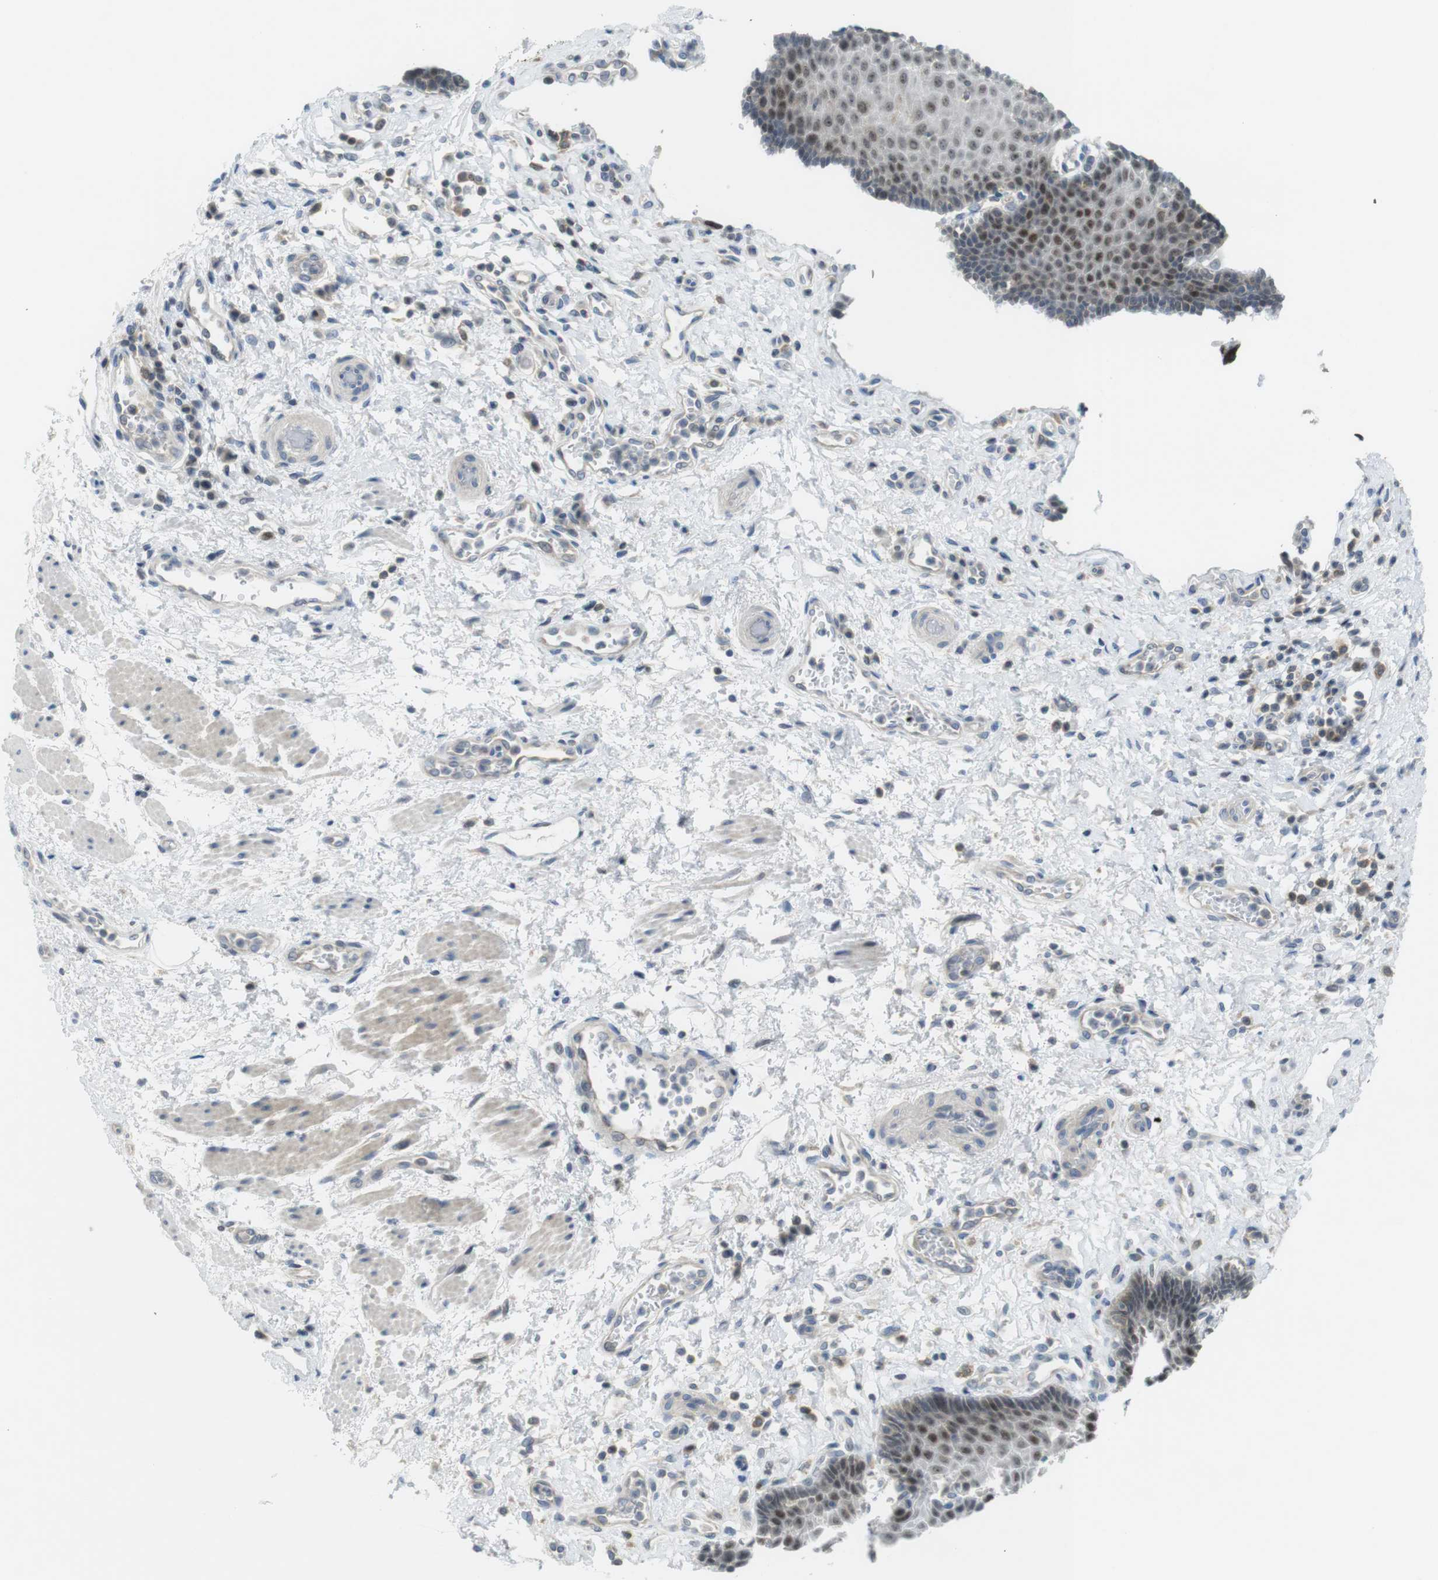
{"staining": {"intensity": "moderate", "quantity": ">75%", "location": "nuclear"}, "tissue": "esophagus", "cell_type": "Squamous epithelial cells", "image_type": "normal", "snomed": [{"axis": "morphology", "description": "Normal tissue, NOS"}, {"axis": "topography", "description": "Esophagus"}], "caption": "A histopathology image of human esophagus stained for a protein shows moderate nuclear brown staining in squamous epithelial cells. (DAB (3,3'-diaminobenzidine) IHC with brightfield microscopy, high magnification).", "gene": "RCC1", "patient": {"sex": "male", "age": 54}}